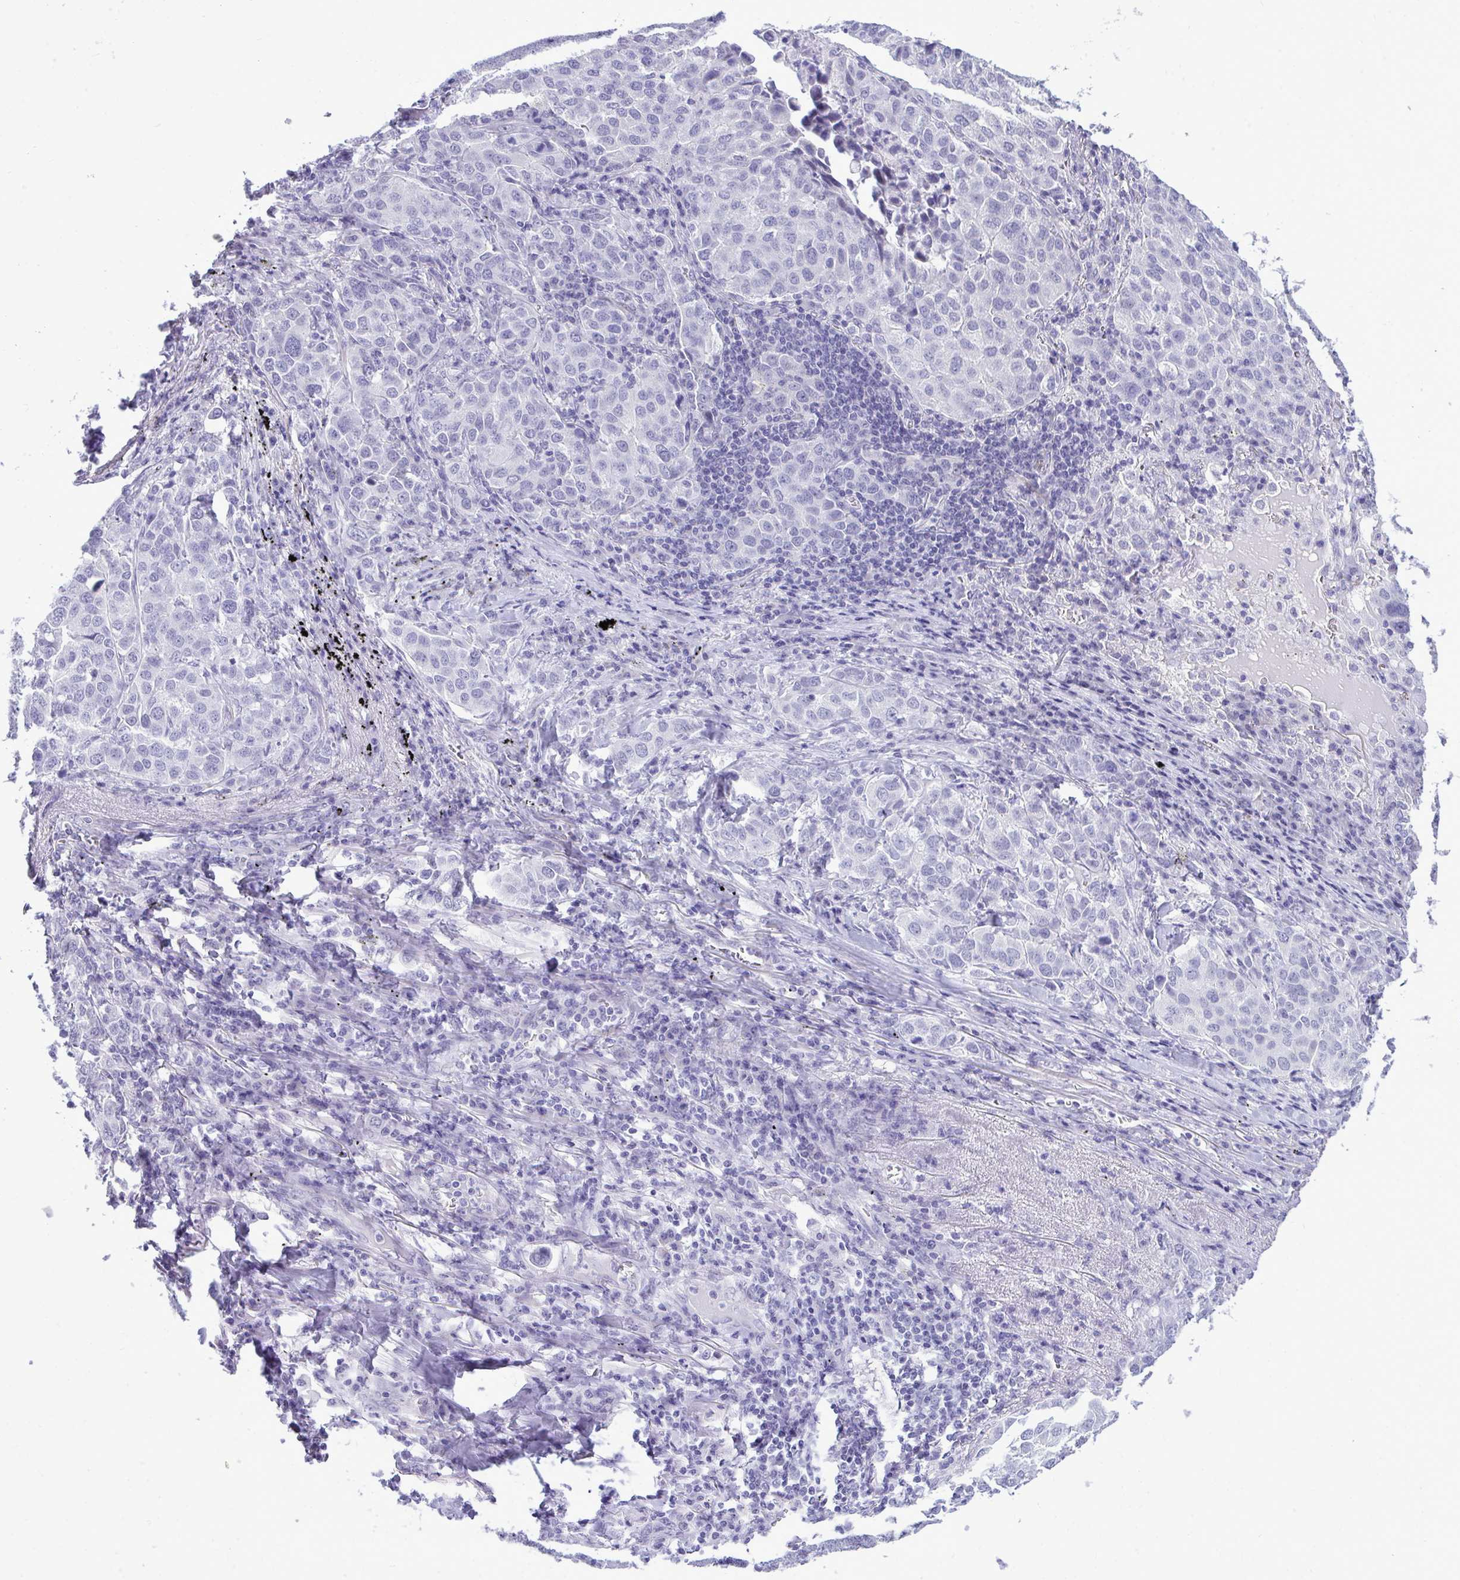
{"staining": {"intensity": "negative", "quantity": "none", "location": "none"}, "tissue": "lung cancer", "cell_type": "Tumor cells", "image_type": "cancer", "snomed": [{"axis": "morphology", "description": "Adenocarcinoma, NOS"}, {"axis": "morphology", "description": "Adenocarcinoma, metastatic, NOS"}, {"axis": "topography", "description": "Lymph node"}, {"axis": "topography", "description": "Lung"}], "caption": "A micrograph of lung cancer (metastatic adenocarcinoma) stained for a protein exhibits no brown staining in tumor cells.", "gene": "PRM2", "patient": {"sex": "female", "age": 65}}